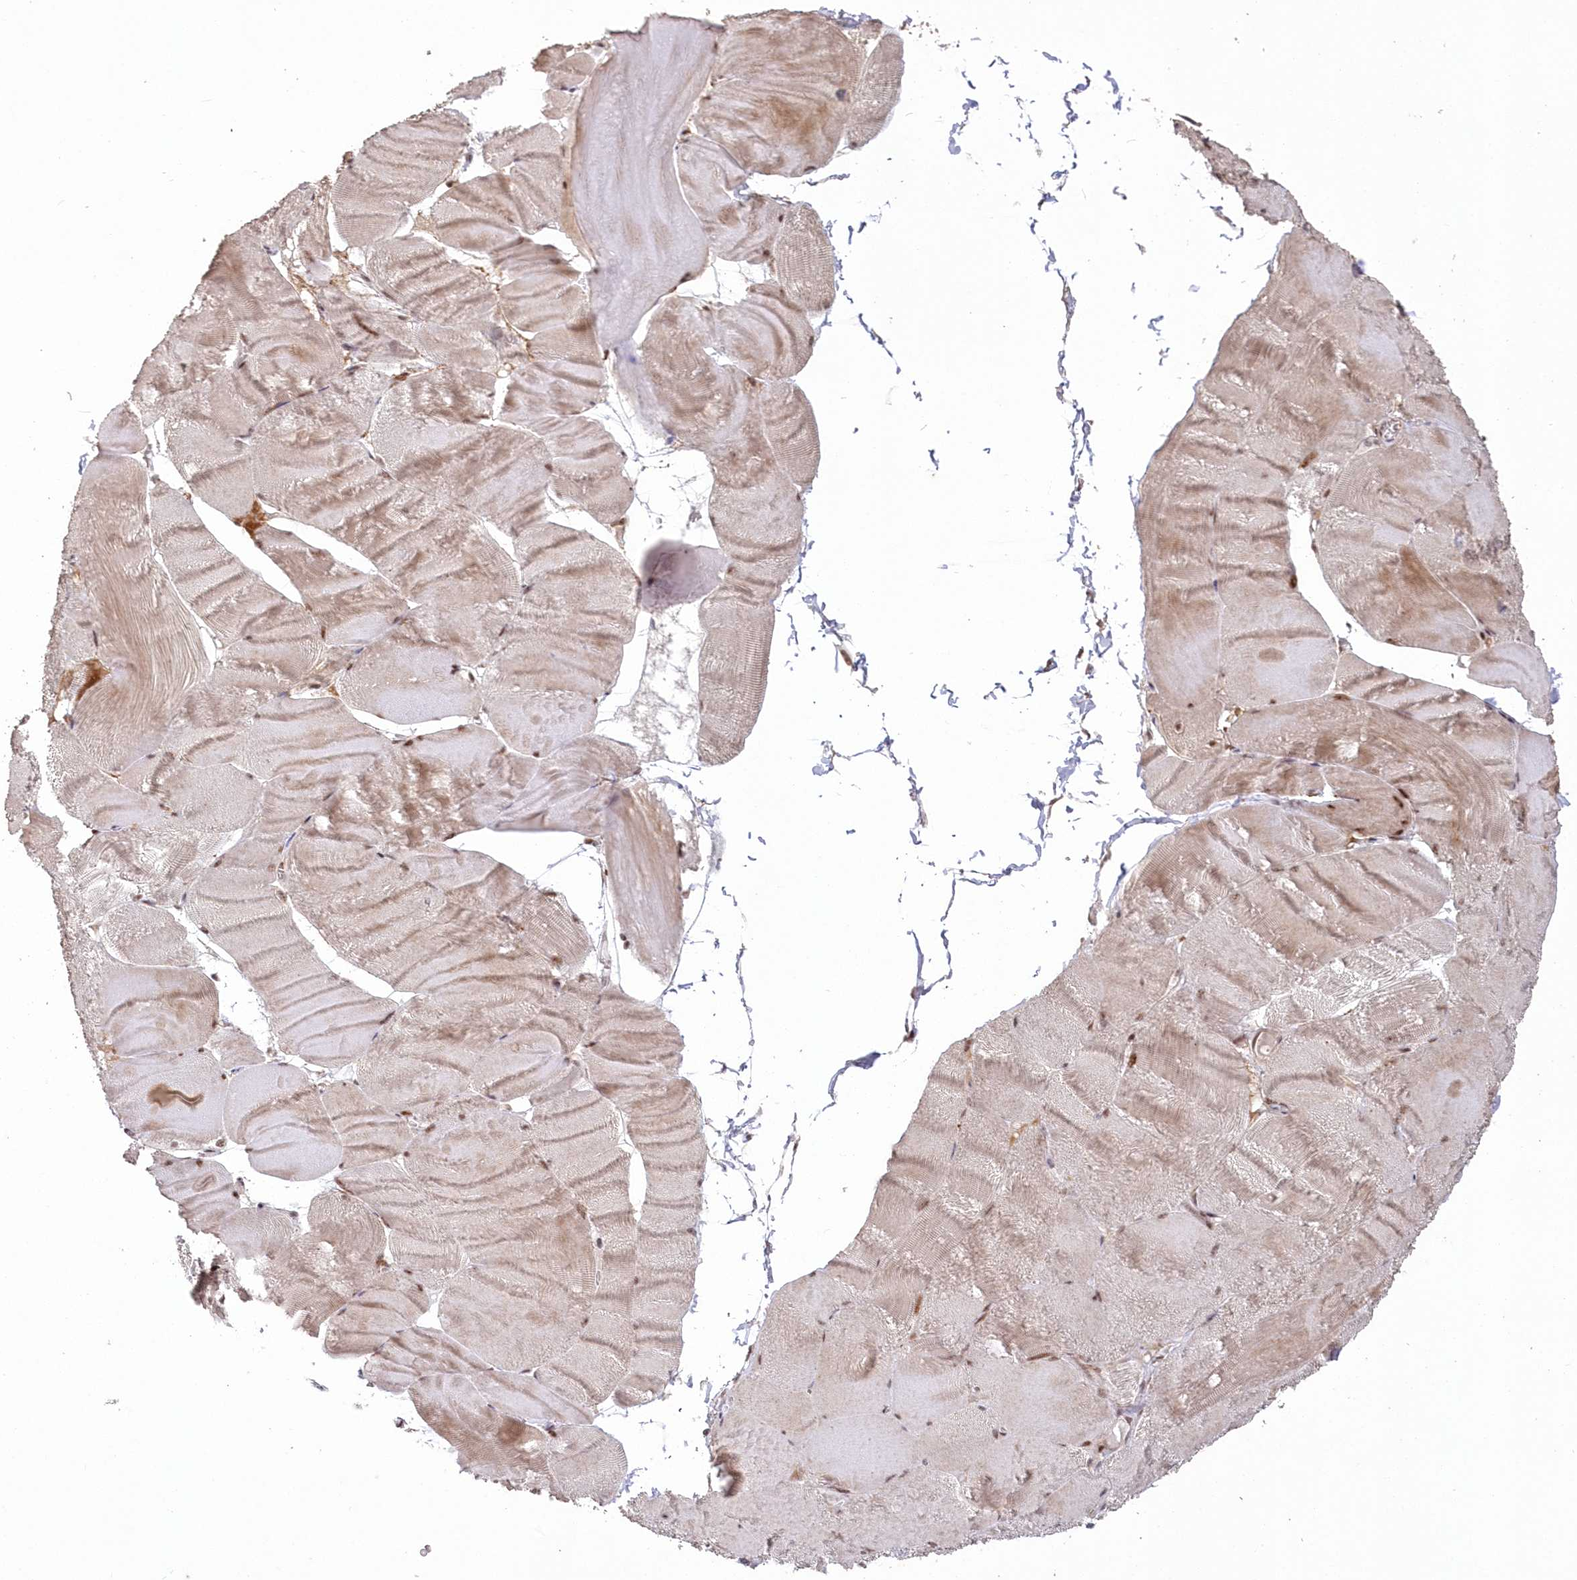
{"staining": {"intensity": "moderate", "quantity": ">75%", "location": "cytoplasmic/membranous,nuclear"}, "tissue": "skeletal muscle", "cell_type": "Myocytes", "image_type": "normal", "snomed": [{"axis": "morphology", "description": "Normal tissue, NOS"}, {"axis": "morphology", "description": "Basal cell carcinoma"}, {"axis": "topography", "description": "Skeletal muscle"}], "caption": "A micrograph of skeletal muscle stained for a protein displays moderate cytoplasmic/membranous,nuclear brown staining in myocytes.", "gene": "WBP1L", "patient": {"sex": "female", "age": 64}}